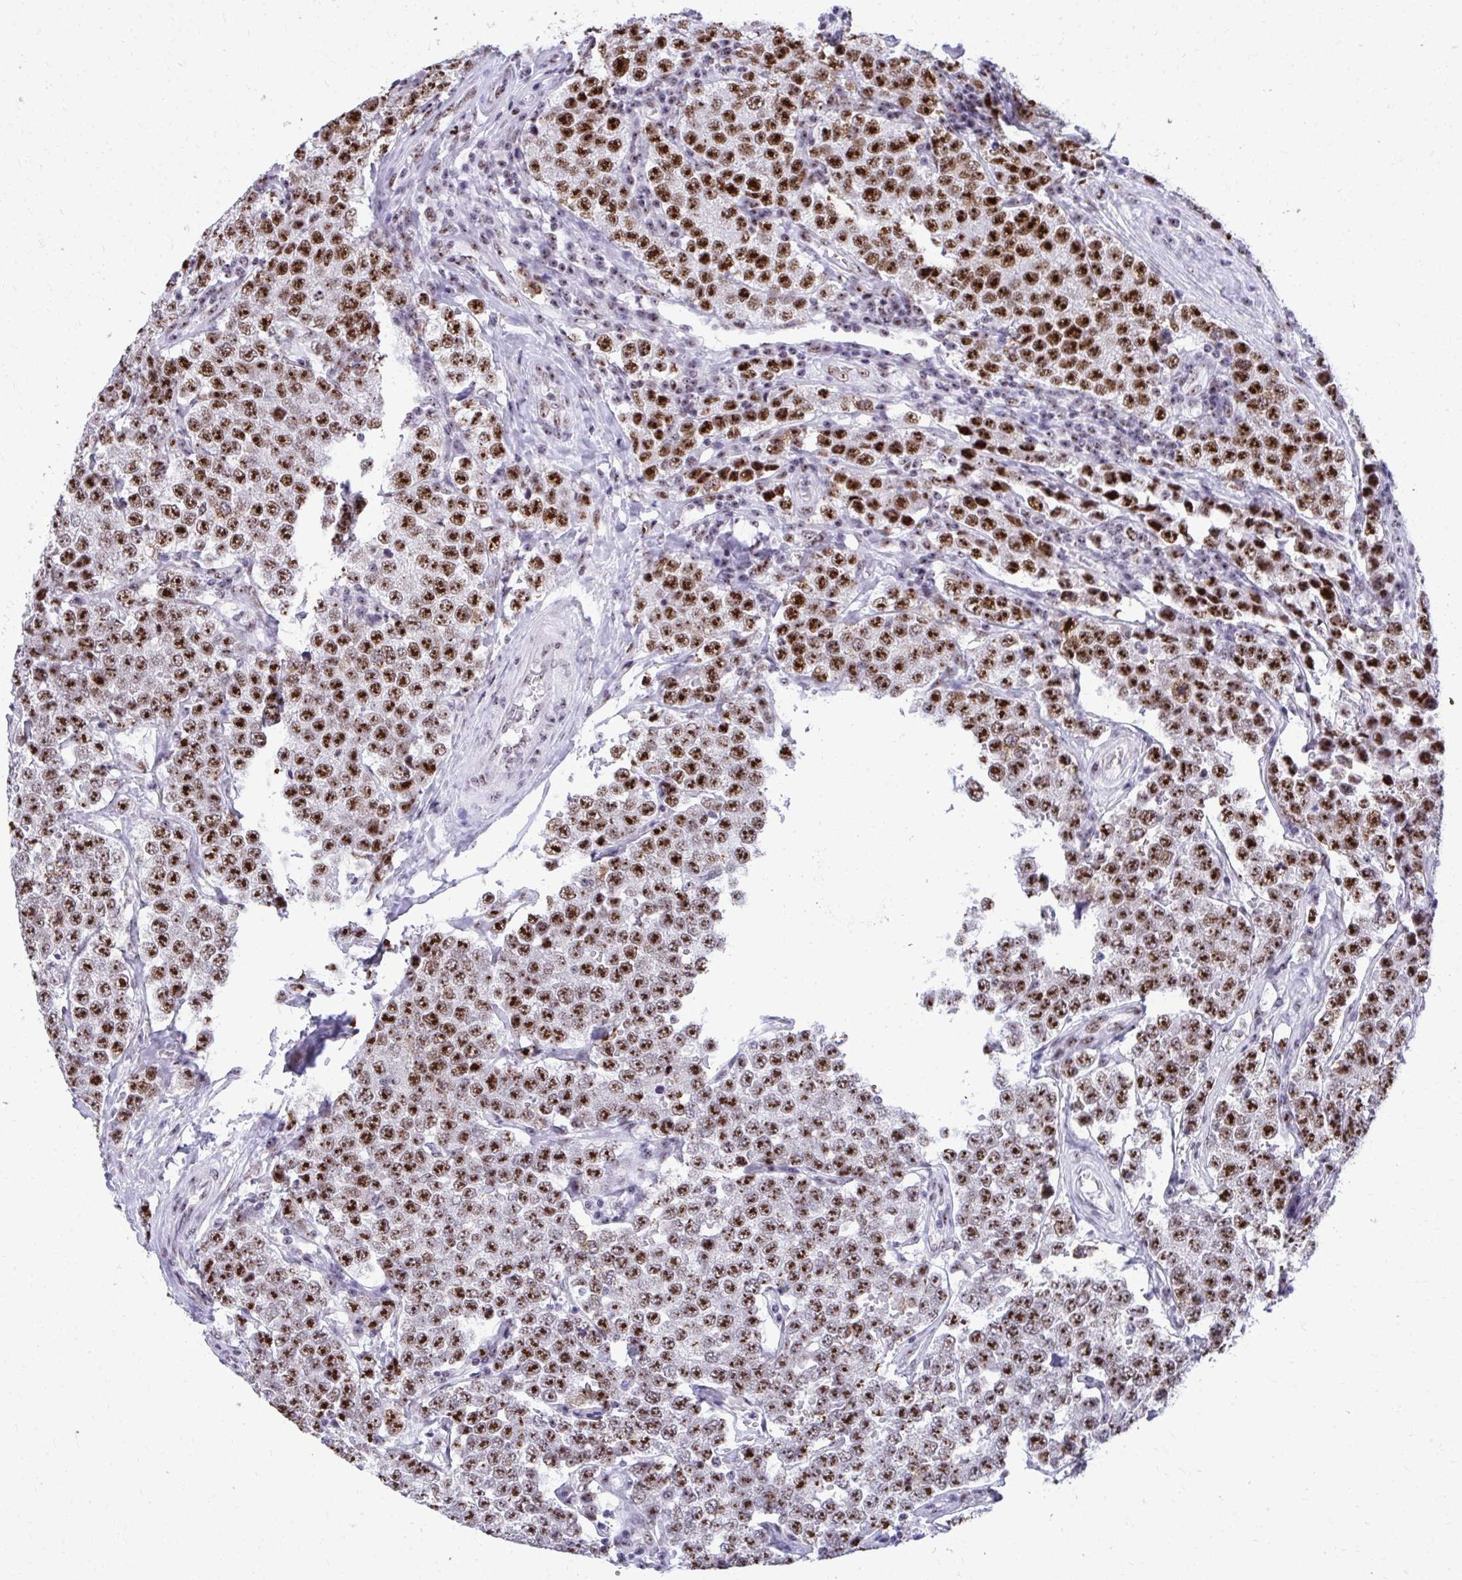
{"staining": {"intensity": "strong", "quantity": ">75%", "location": "nuclear"}, "tissue": "testis cancer", "cell_type": "Tumor cells", "image_type": "cancer", "snomed": [{"axis": "morphology", "description": "Seminoma, NOS"}, {"axis": "topography", "description": "Testis"}], "caption": "Immunohistochemistry (IHC) (DAB (3,3'-diaminobenzidine)) staining of human seminoma (testis) displays strong nuclear protein expression in approximately >75% of tumor cells. Immunohistochemistry stains the protein of interest in brown and the nuclei are stained blue.", "gene": "PELP1", "patient": {"sex": "male", "age": 34}}